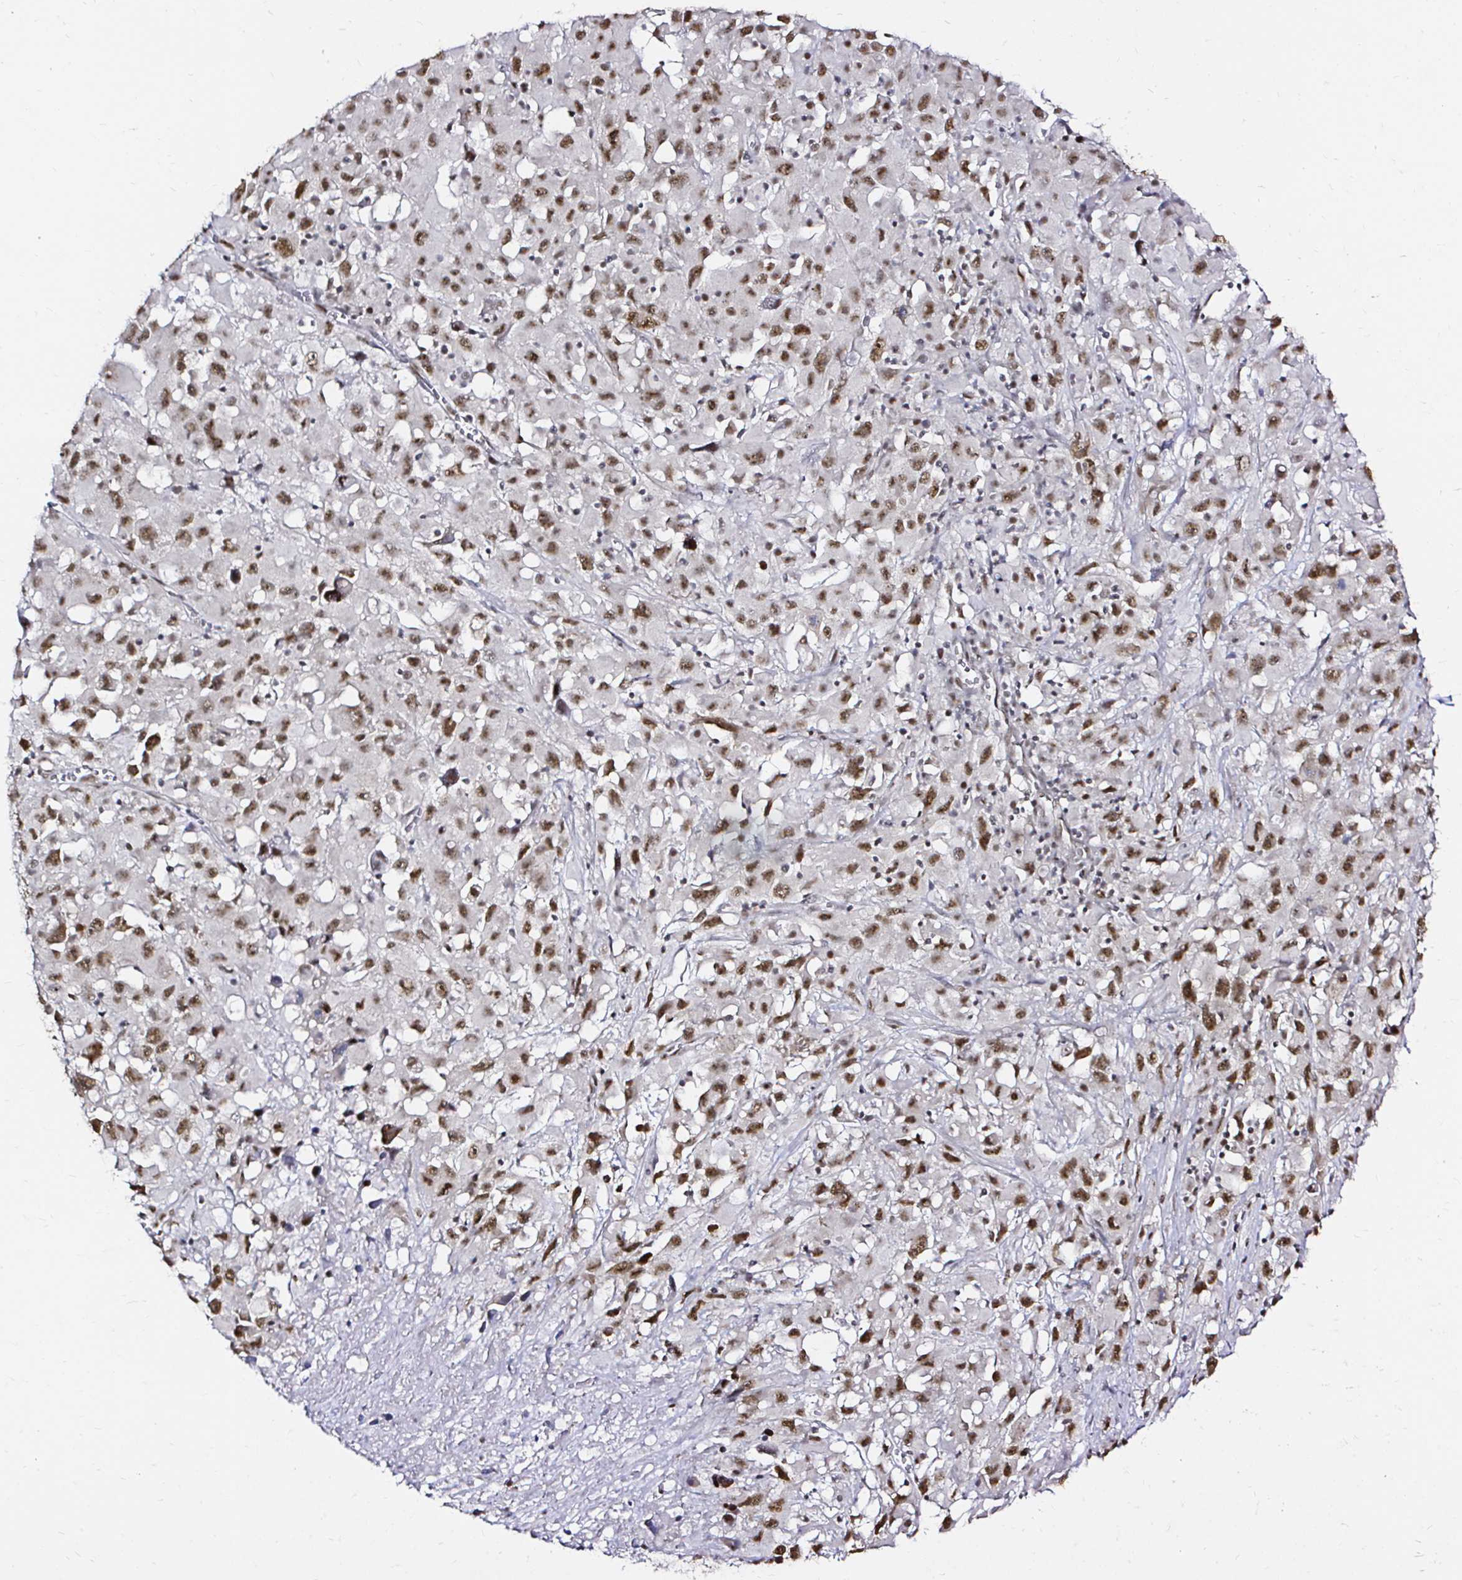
{"staining": {"intensity": "moderate", "quantity": ">75%", "location": "nuclear"}, "tissue": "melanoma", "cell_type": "Tumor cells", "image_type": "cancer", "snomed": [{"axis": "morphology", "description": "Malignant melanoma, Metastatic site"}, {"axis": "topography", "description": "Soft tissue"}], "caption": "A photomicrograph of melanoma stained for a protein displays moderate nuclear brown staining in tumor cells.", "gene": "SNRPC", "patient": {"sex": "male", "age": 50}}